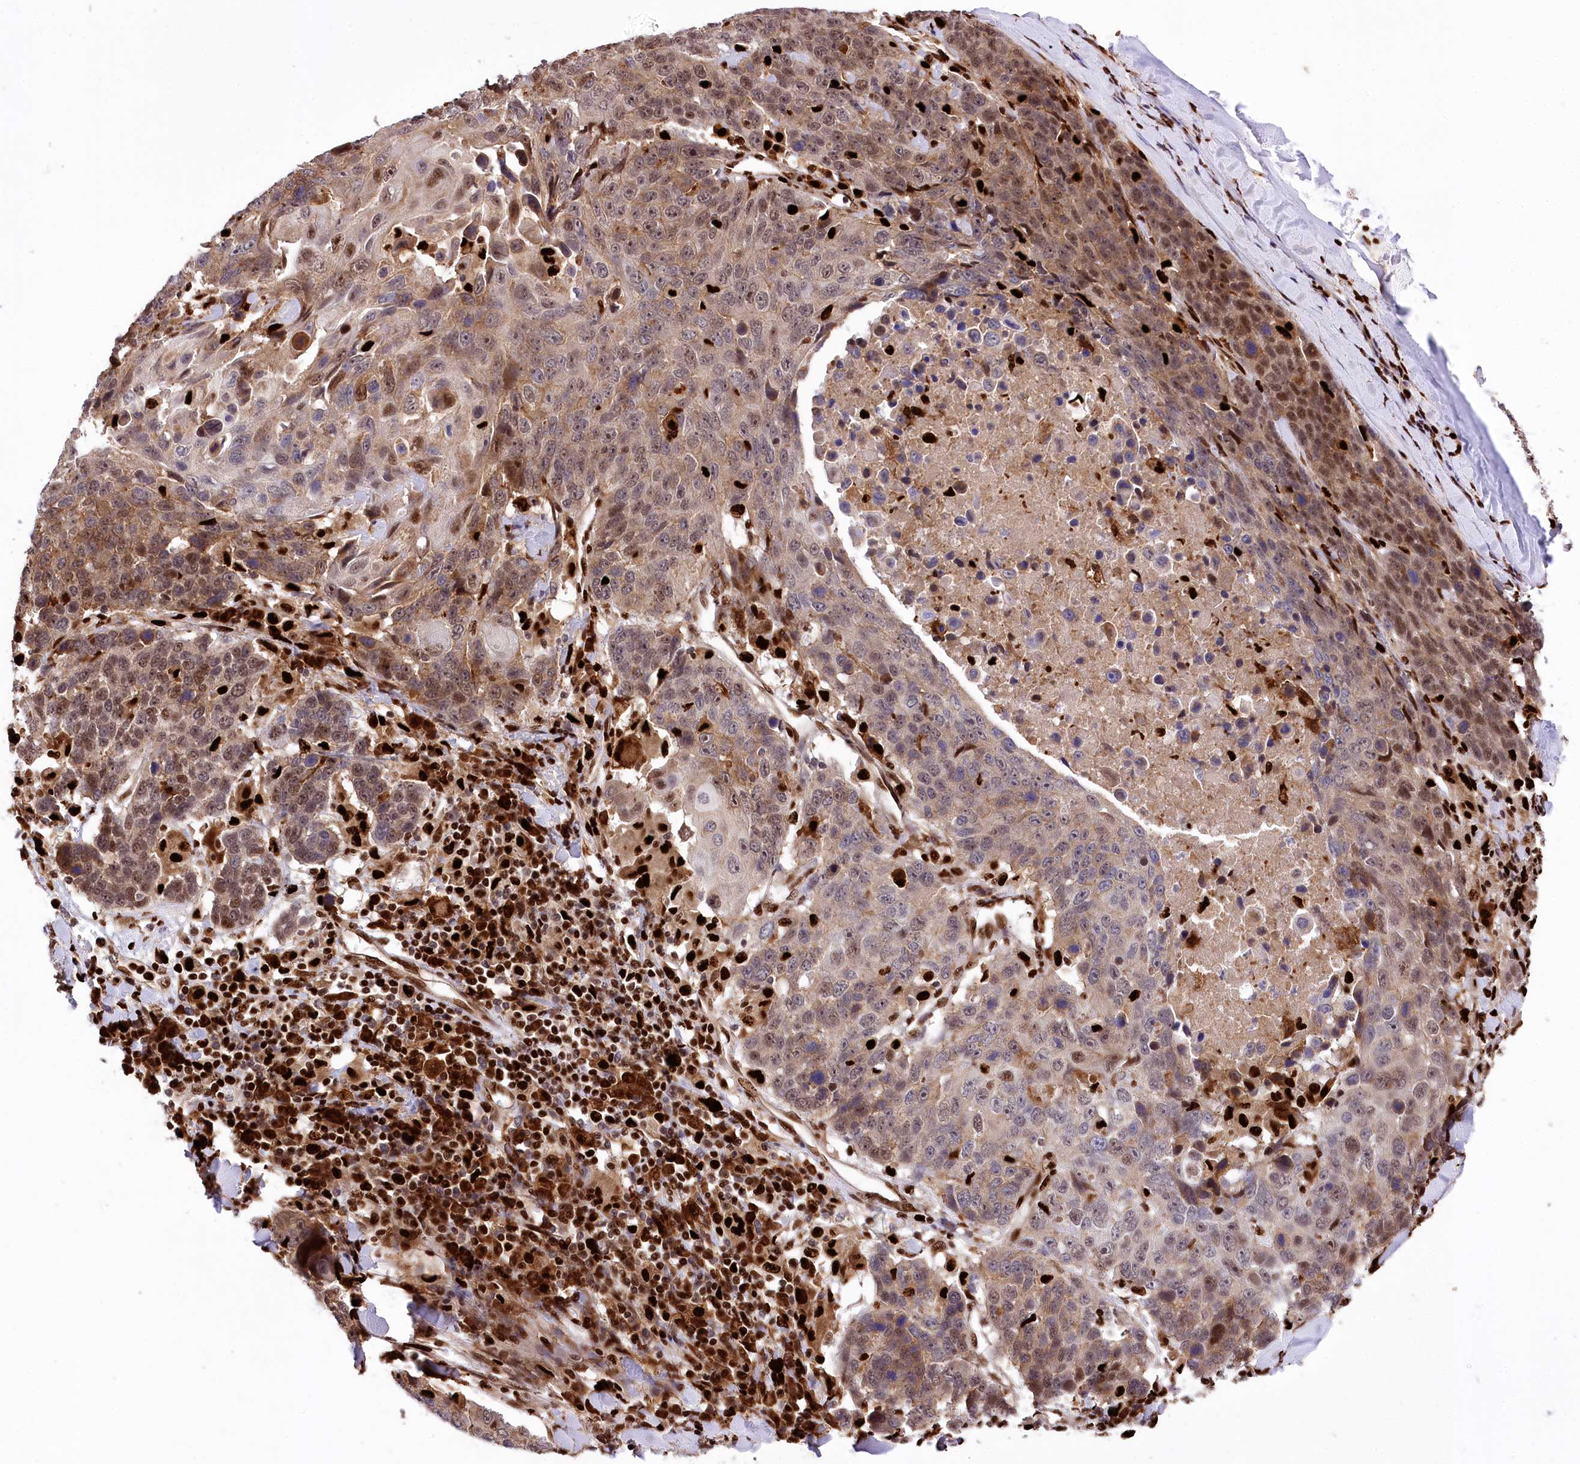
{"staining": {"intensity": "moderate", "quantity": "25%-75%", "location": "cytoplasmic/membranous,nuclear"}, "tissue": "lung cancer", "cell_type": "Tumor cells", "image_type": "cancer", "snomed": [{"axis": "morphology", "description": "Squamous cell carcinoma, NOS"}, {"axis": "topography", "description": "Lung"}], "caption": "Tumor cells show moderate cytoplasmic/membranous and nuclear staining in approximately 25%-75% of cells in lung cancer (squamous cell carcinoma).", "gene": "FIGN", "patient": {"sex": "male", "age": 66}}